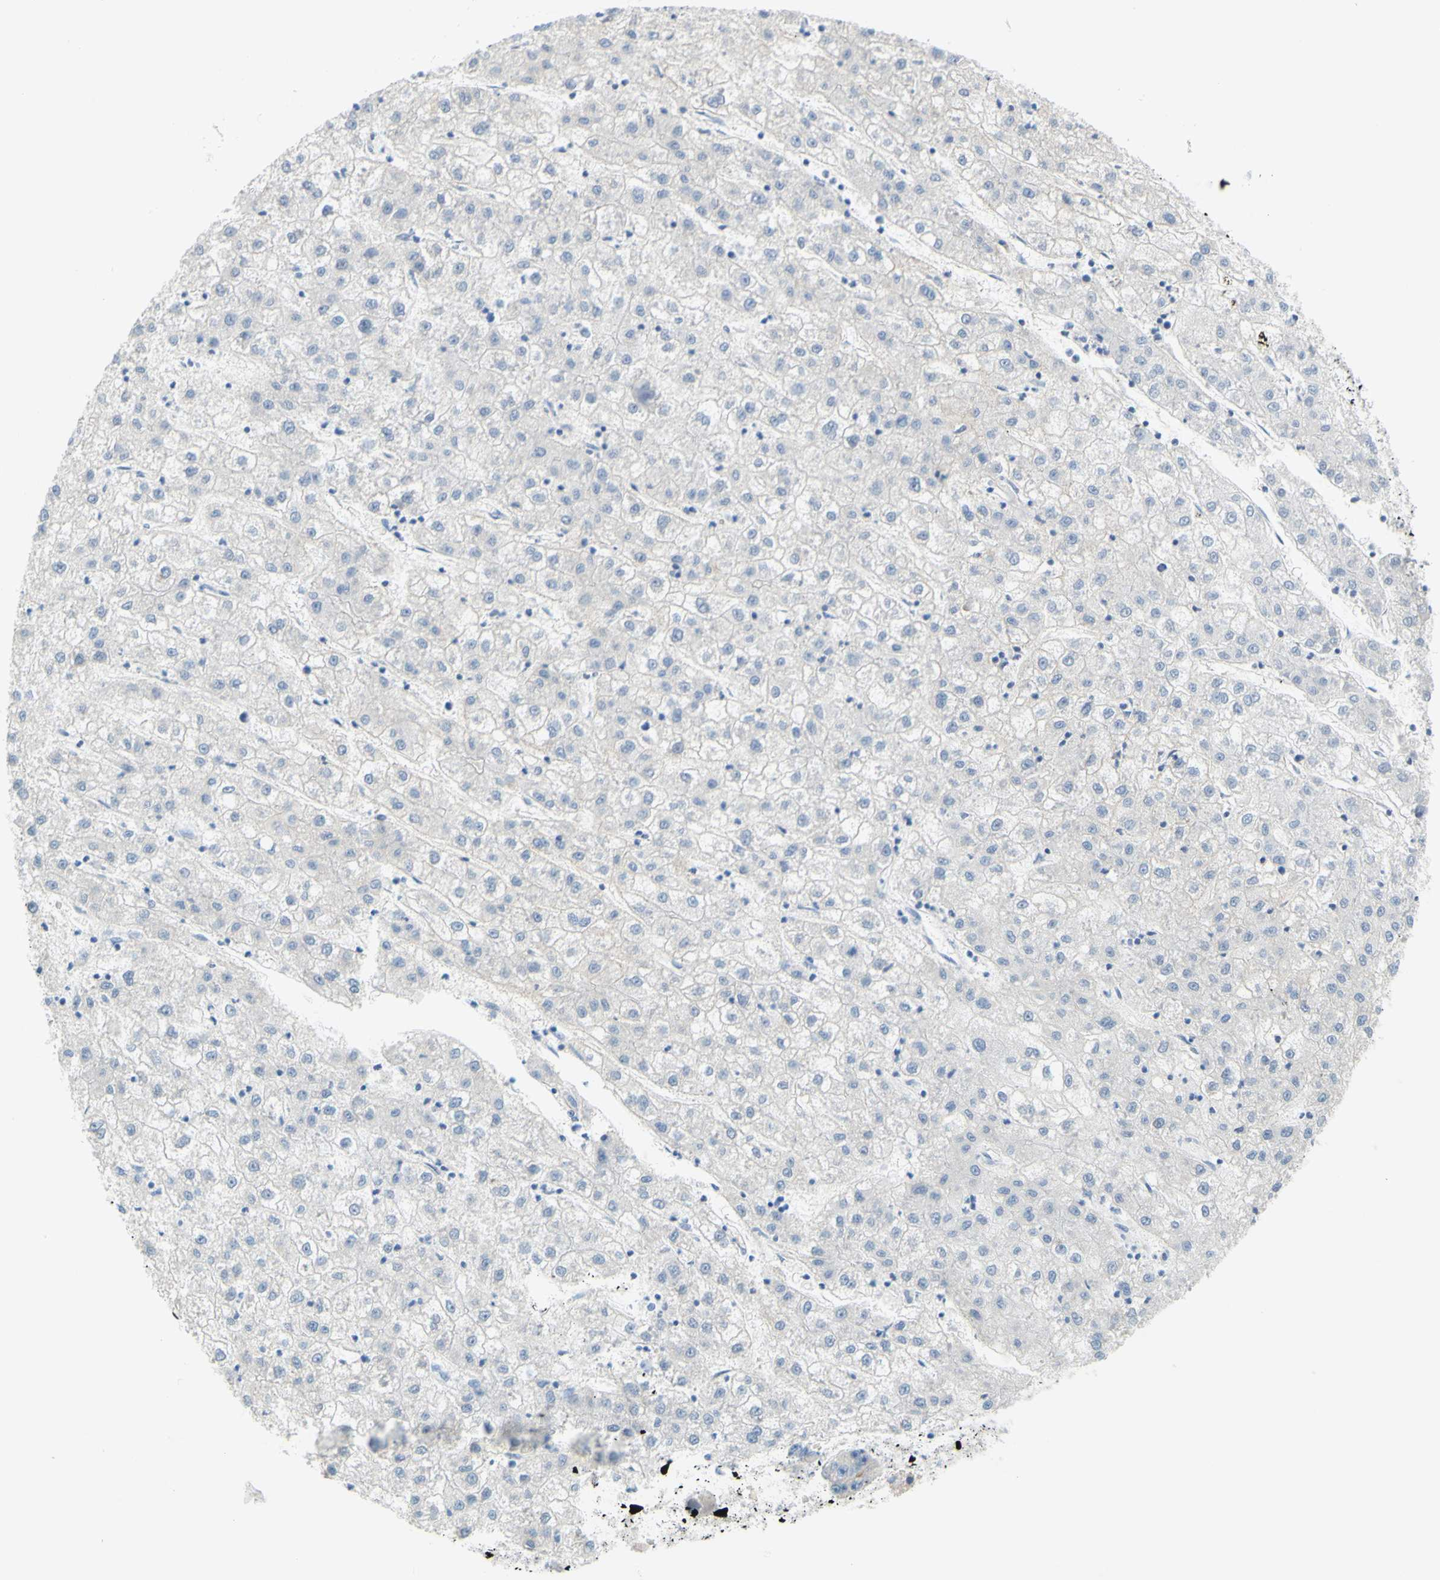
{"staining": {"intensity": "negative", "quantity": "none", "location": "none"}, "tissue": "liver cancer", "cell_type": "Tumor cells", "image_type": "cancer", "snomed": [{"axis": "morphology", "description": "Carcinoma, Hepatocellular, NOS"}, {"axis": "topography", "description": "Liver"}], "caption": "Immunohistochemistry (IHC) photomicrograph of neoplastic tissue: human liver hepatocellular carcinoma stained with DAB reveals no significant protein positivity in tumor cells.", "gene": "SLC1A2", "patient": {"sex": "male", "age": 72}}